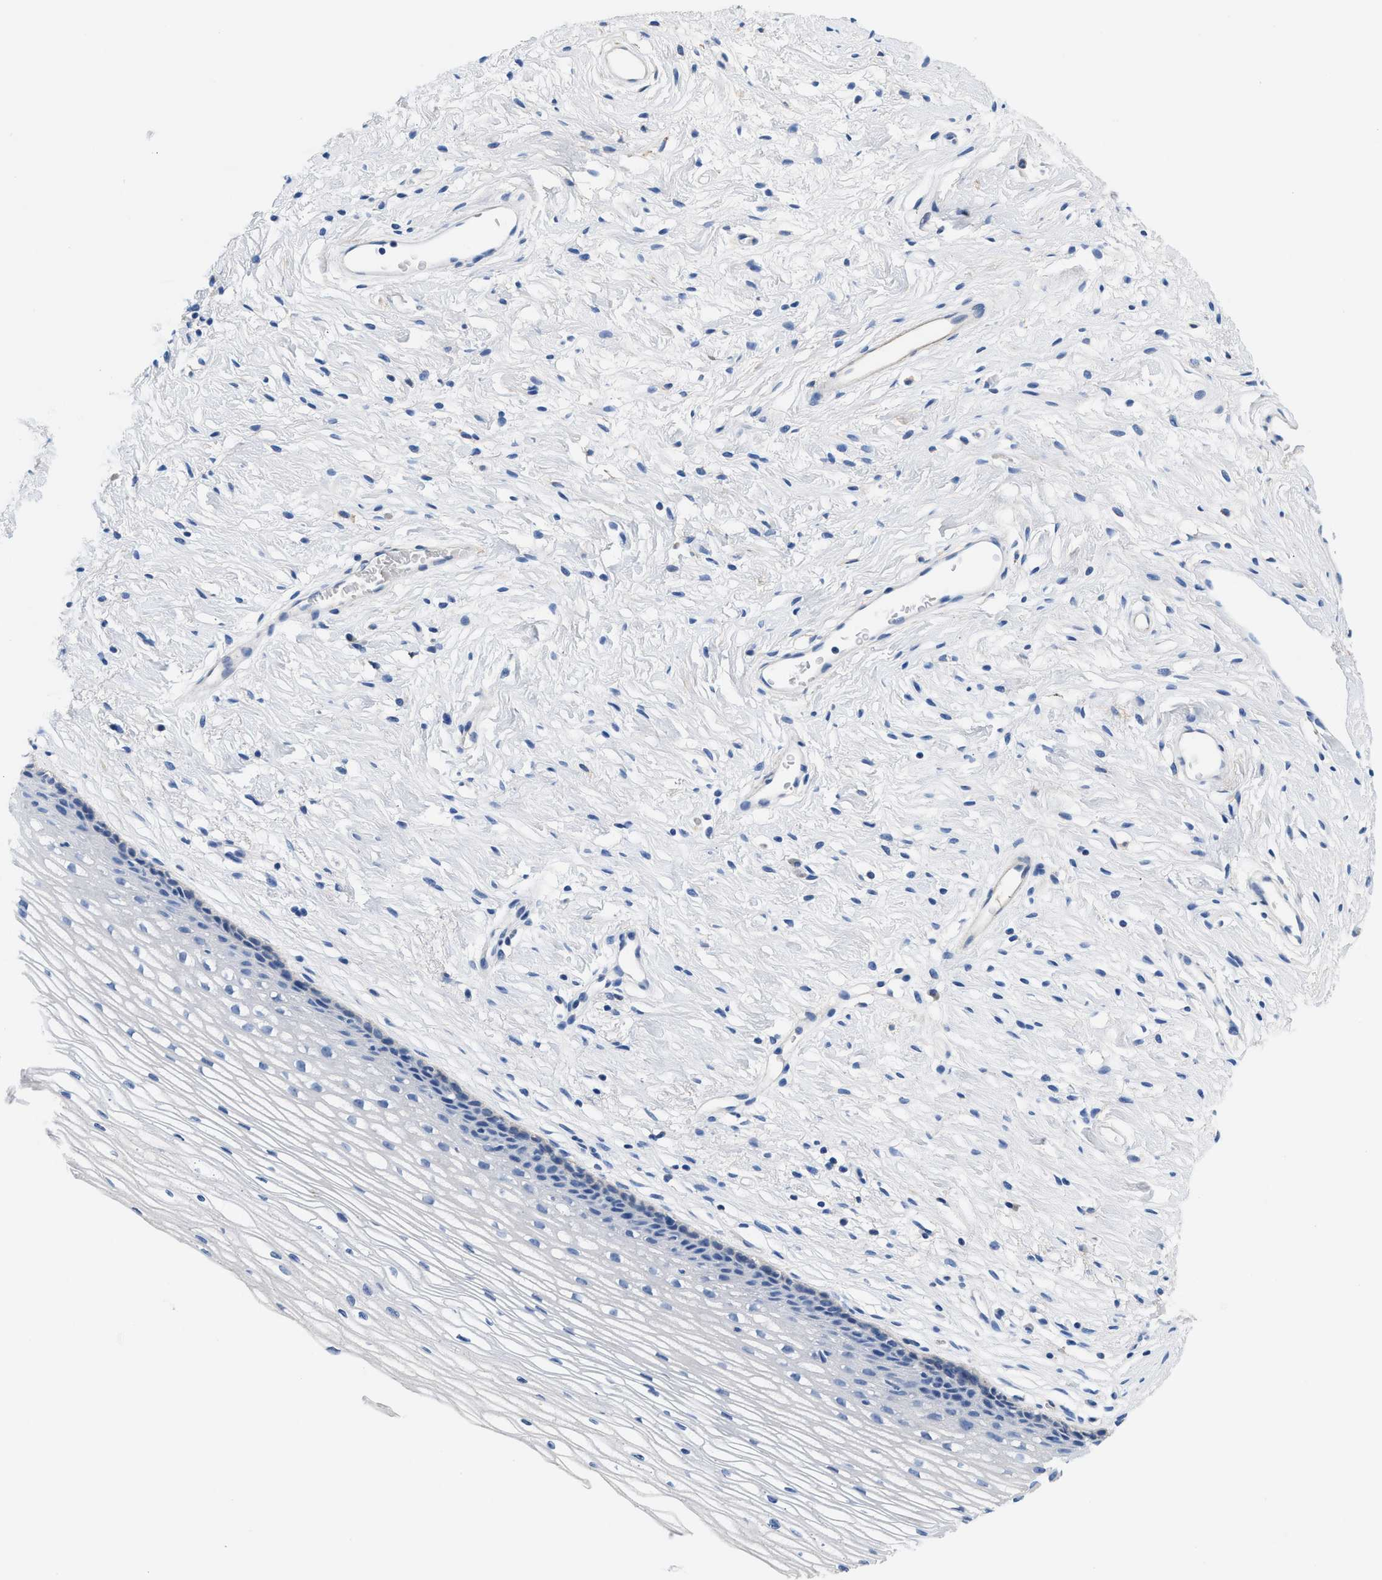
{"staining": {"intensity": "negative", "quantity": "none", "location": "none"}, "tissue": "cervix", "cell_type": "Glandular cells", "image_type": "normal", "snomed": [{"axis": "morphology", "description": "Normal tissue, NOS"}, {"axis": "topography", "description": "Cervix"}], "caption": "This photomicrograph is of unremarkable cervix stained with IHC to label a protein in brown with the nuclei are counter-stained blue. There is no staining in glandular cells. Nuclei are stained in blue.", "gene": "SLFN13", "patient": {"sex": "female", "age": 77}}